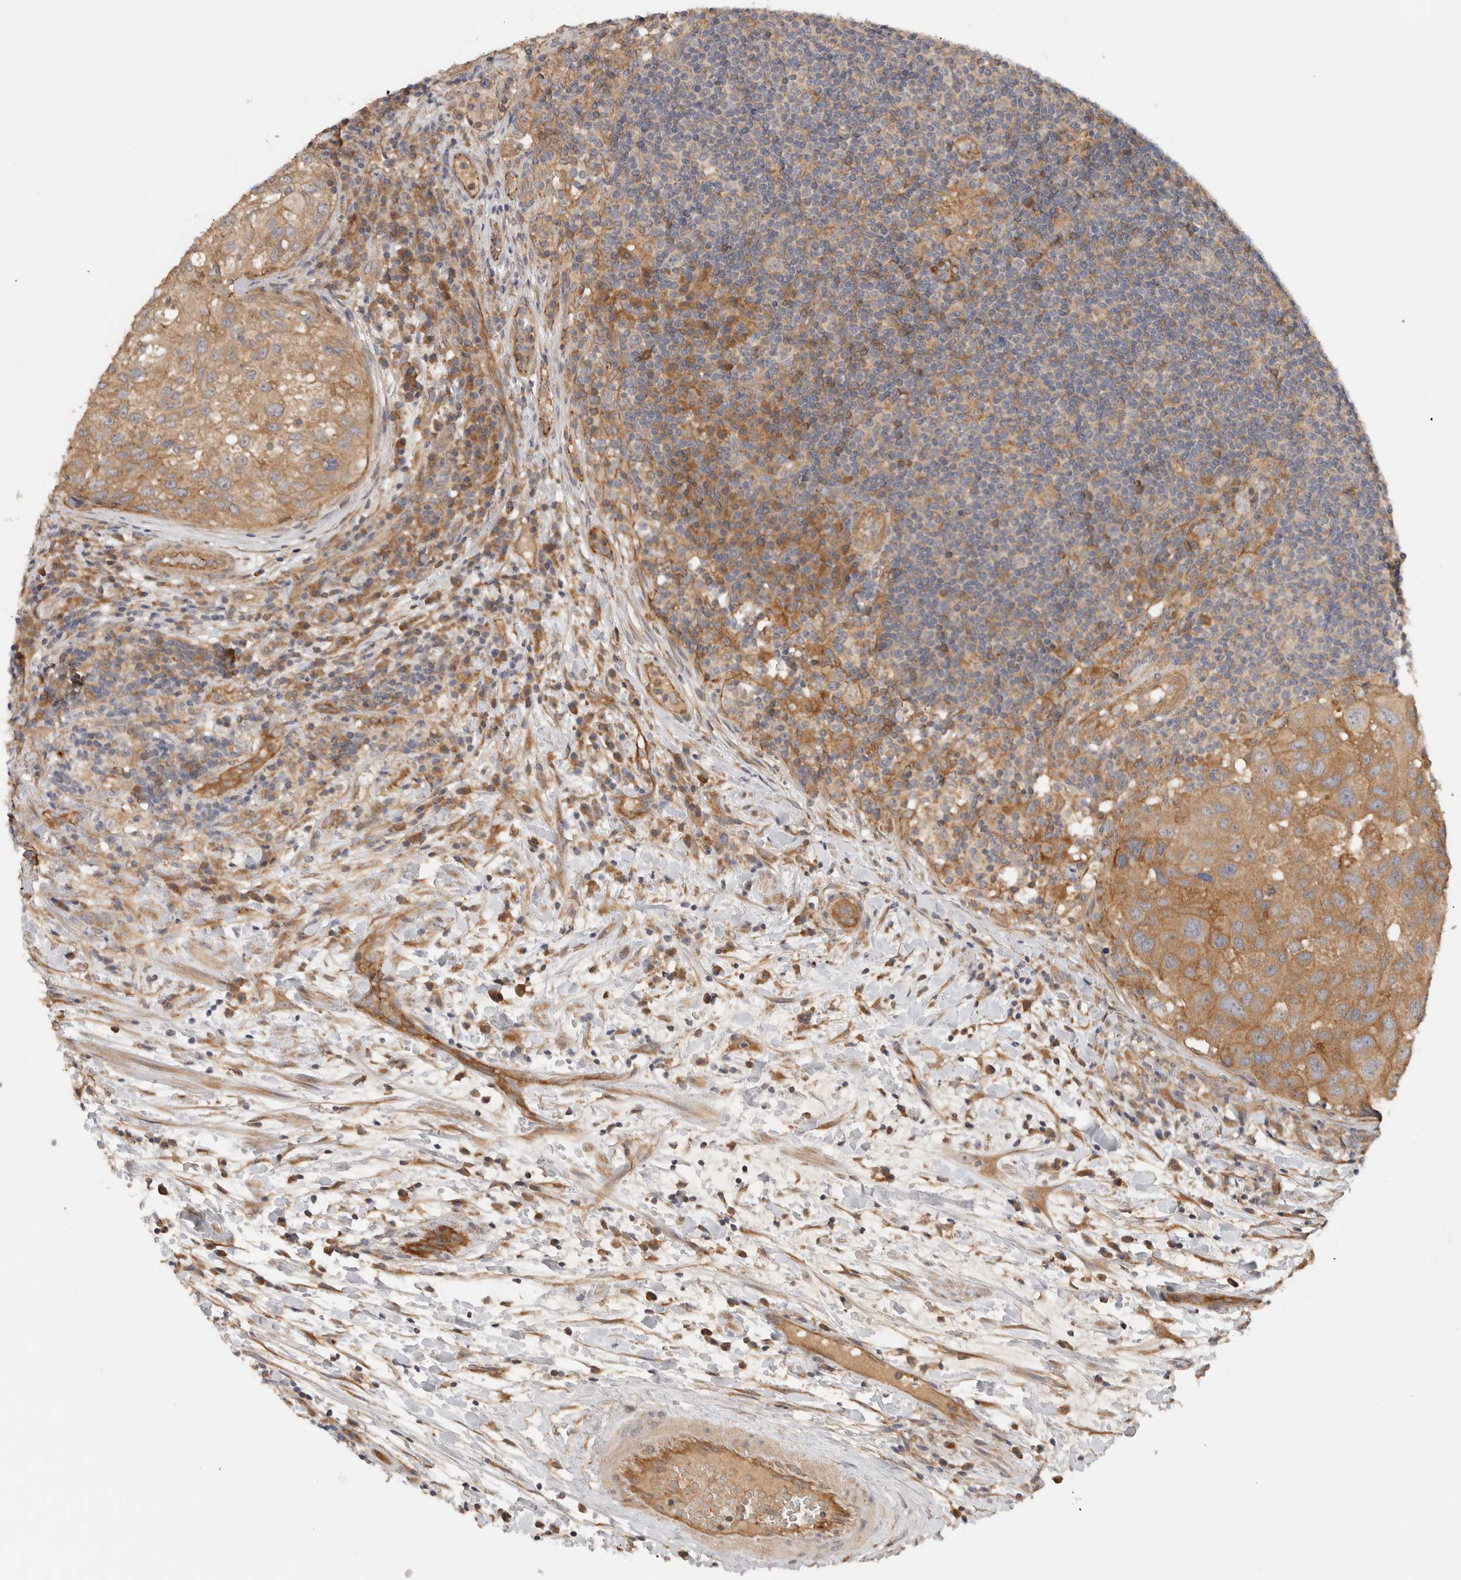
{"staining": {"intensity": "moderate", "quantity": ">75%", "location": "cytoplasmic/membranous"}, "tissue": "urothelial cancer", "cell_type": "Tumor cells", "image_type": "cancer", "snomed": [{"axis": "morphology", "description": "Urothelial carcinoma, High grade"}, {"axis": "topography", "description": "Lymph node"}, {"axis": "topography", "description": "Urinary bladder"}], "caption": "The immunohistochemical stain highlights moderate cytoplasmic/membranous positivity in tumor cells of urothelial cancer tissue.", "gene": "SGK3", "patient": {"sex": "male", "age": 51}}